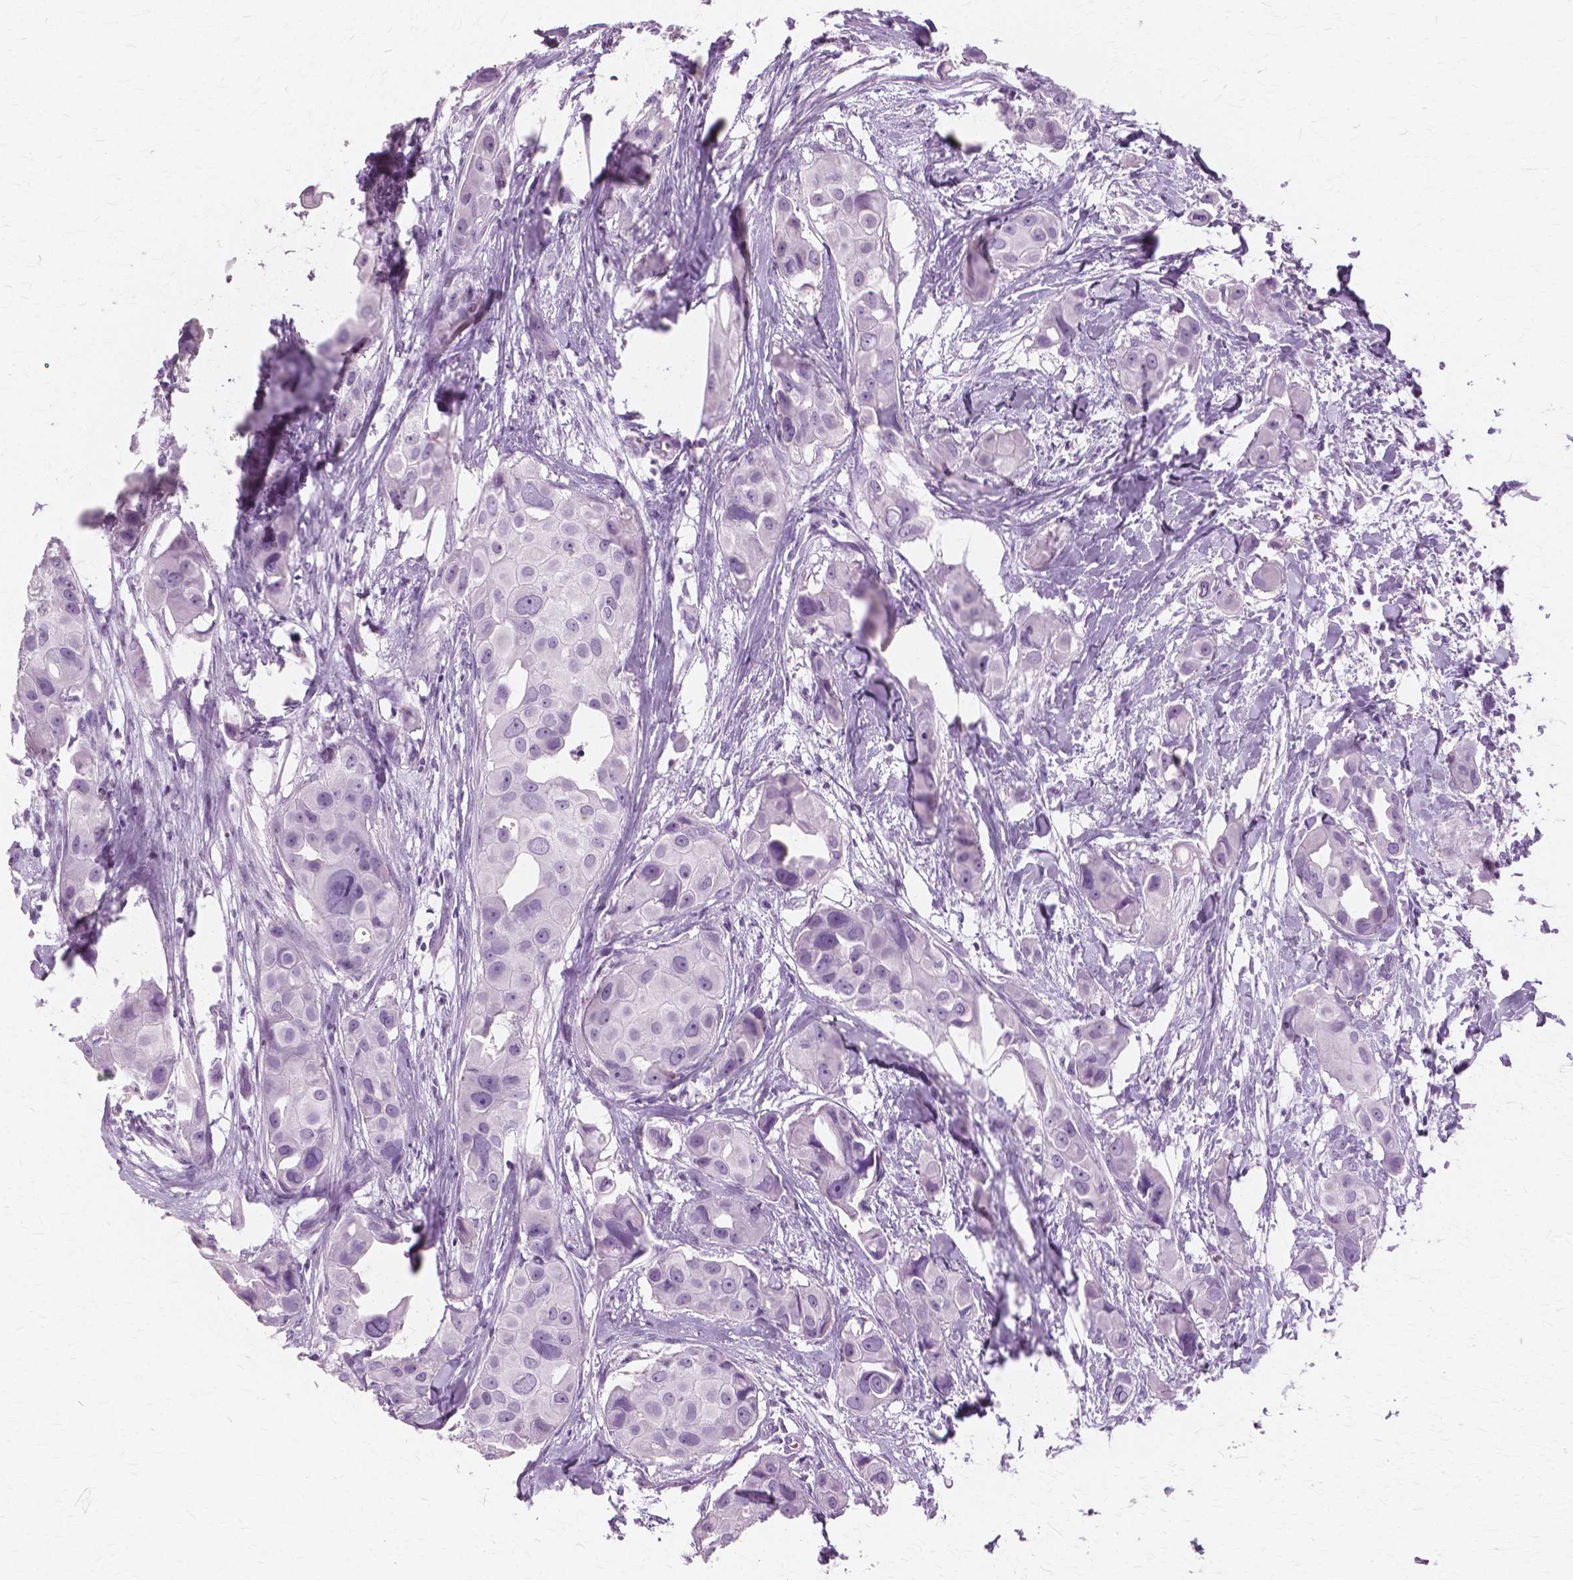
{"staining": {"intensity": "negative", "quantity": "none", "location": "none"}, "tissue": "breast cancer", "cell_type": "Tumor cells", "image_type": "cancer", "snomed": [{"axis": "morphology", "description": "Duct carcinoma"}, {"axis": "topography", "description": "Breast"}], "caption": "The photomicrograph shows no staining of tumor cells in breast infiltrating ductal carcinoma.", "gene": "SFTPD", "patient": {"sex": "female", "age": 38}}